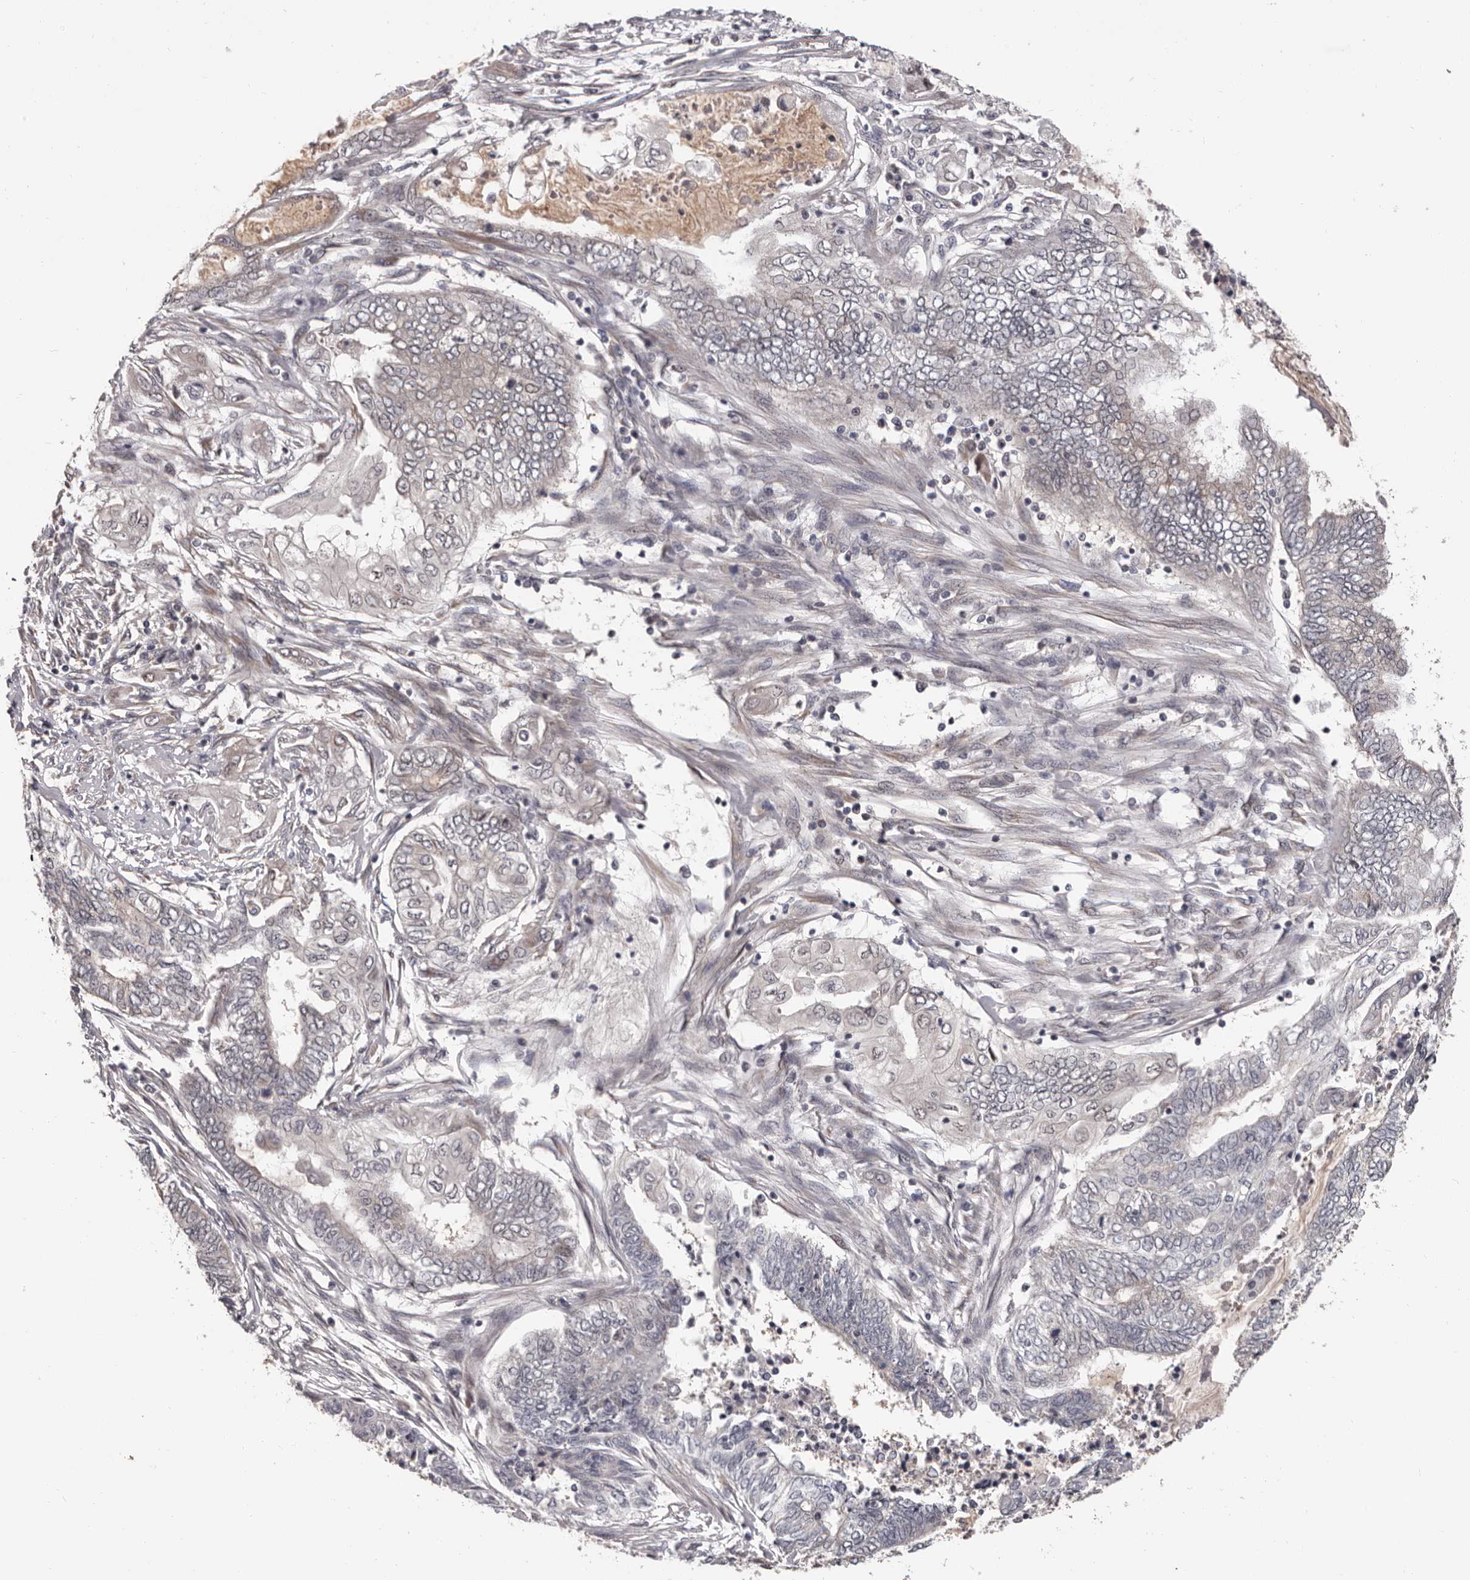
{"staining": {"intensity": "weak", "quantity": "<25%", "location": "cytoplasmic/membranous"}, "tissue": "endometrial cancer", "cell_type": "Tumor cells", "image_type": "cancer", "snomed": [{"axis": "morphology", "description": "Adenocarcinoma, NOS"}, {"axis": "topography", "description": "Uterus"}, {"axis": "topography", "description": "Endometrium"}], "caption": "Tumor cells show no significant expression in adenocarcinoma (endometrial).", "gene": "MED8", "patient": {"sex": "female", "age": 70}}